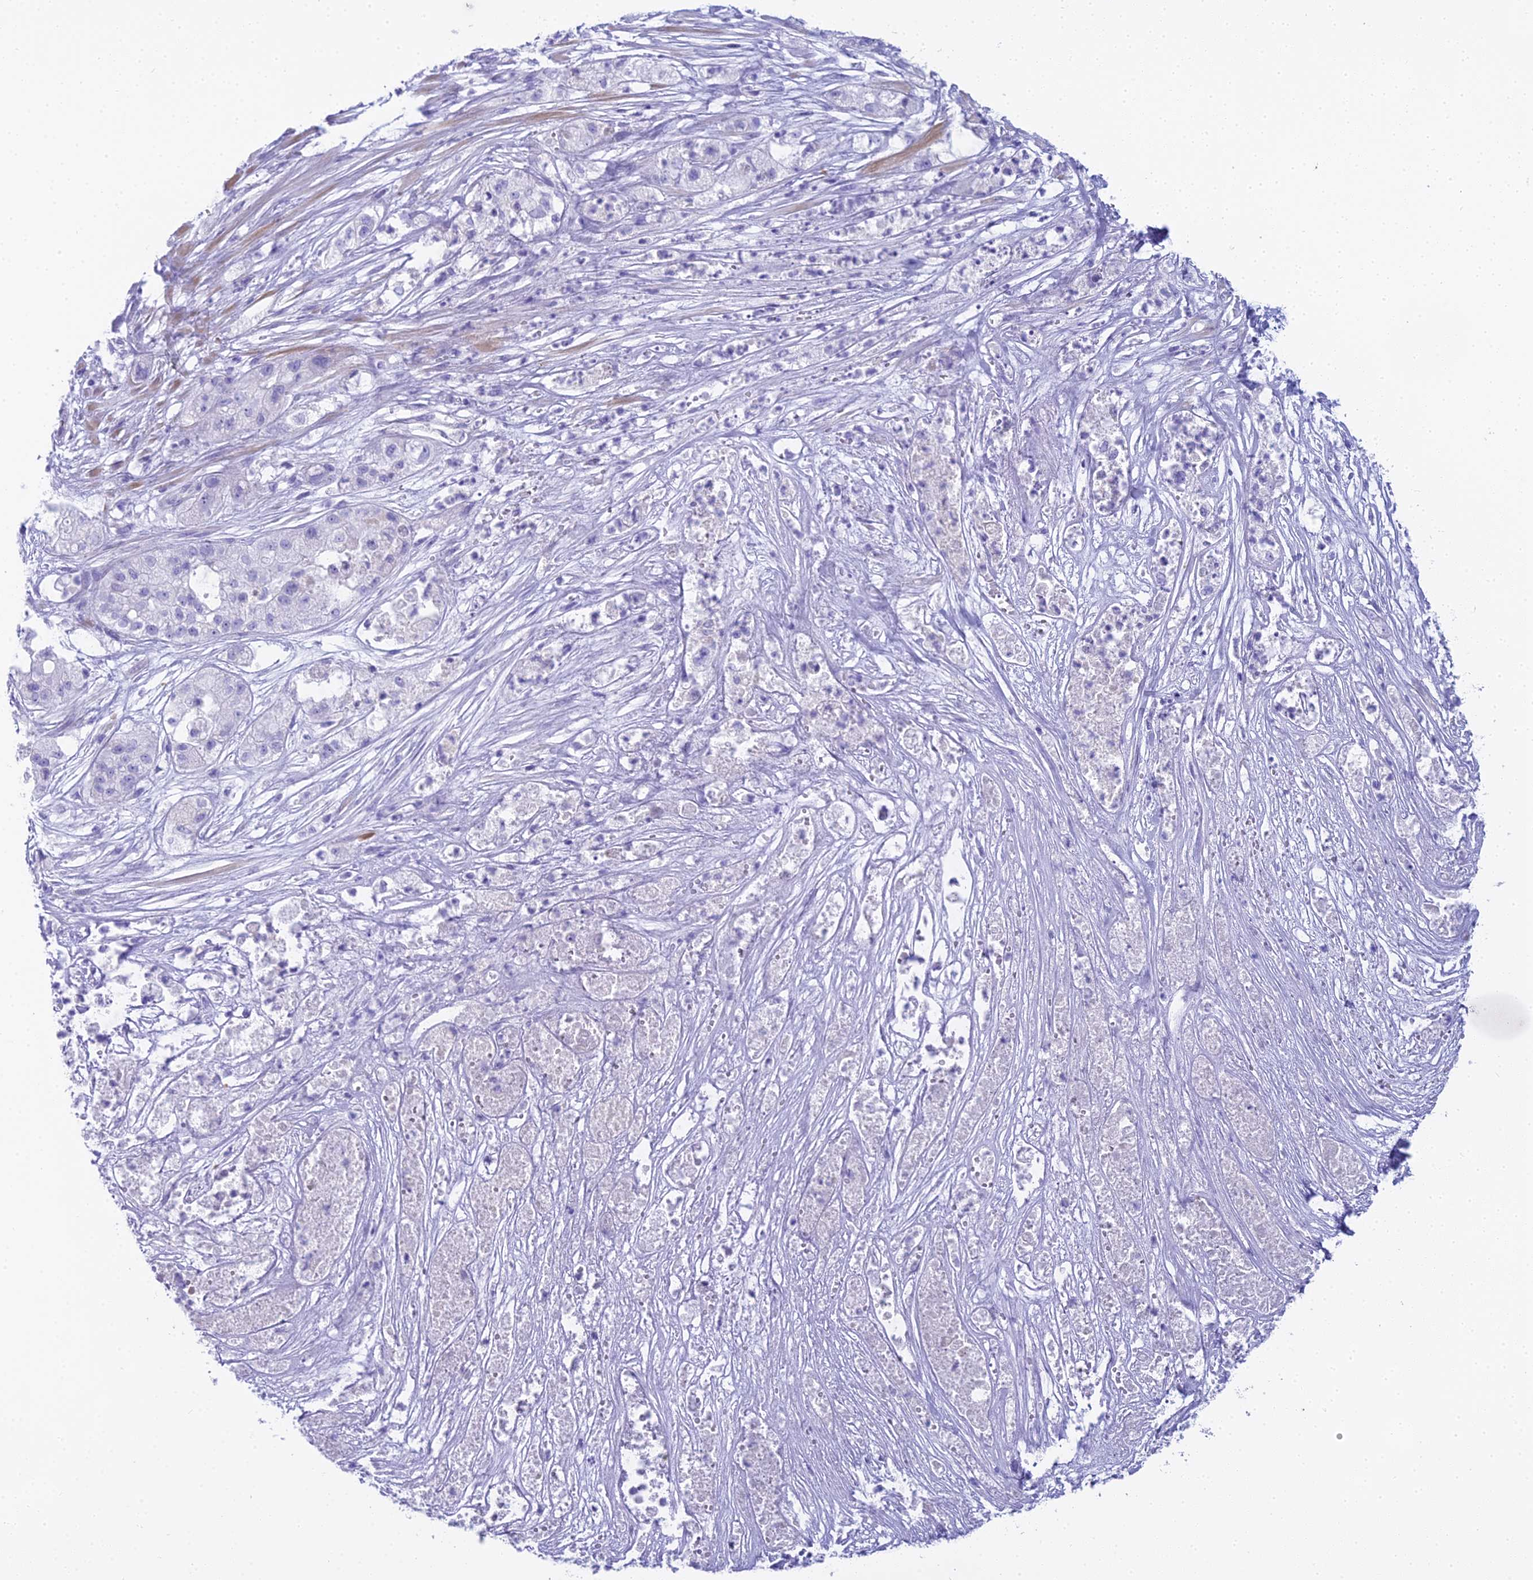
{"staining": {"intensity": "negative", "quantity": "none", "location": "none"}, "tissue": "pancreatic cancer", "cell_type": "Tumor cells", "image_type": "cancer", "snomed": [{"axis": "morphology", "description": "Adenocarcinoma, NOS"}, {"axis": "topography", "description": "Pancreas"}], "caption": "Immunohistochemistry photomicrograph of neoplastic tissue: human pancreatic cancer stained with DAB (3,3'-diaminobenzidine) displays no significant protein expression in tumor cells.", "gene": "UNC80", "patient": {"sex": "female", "age": 78}}